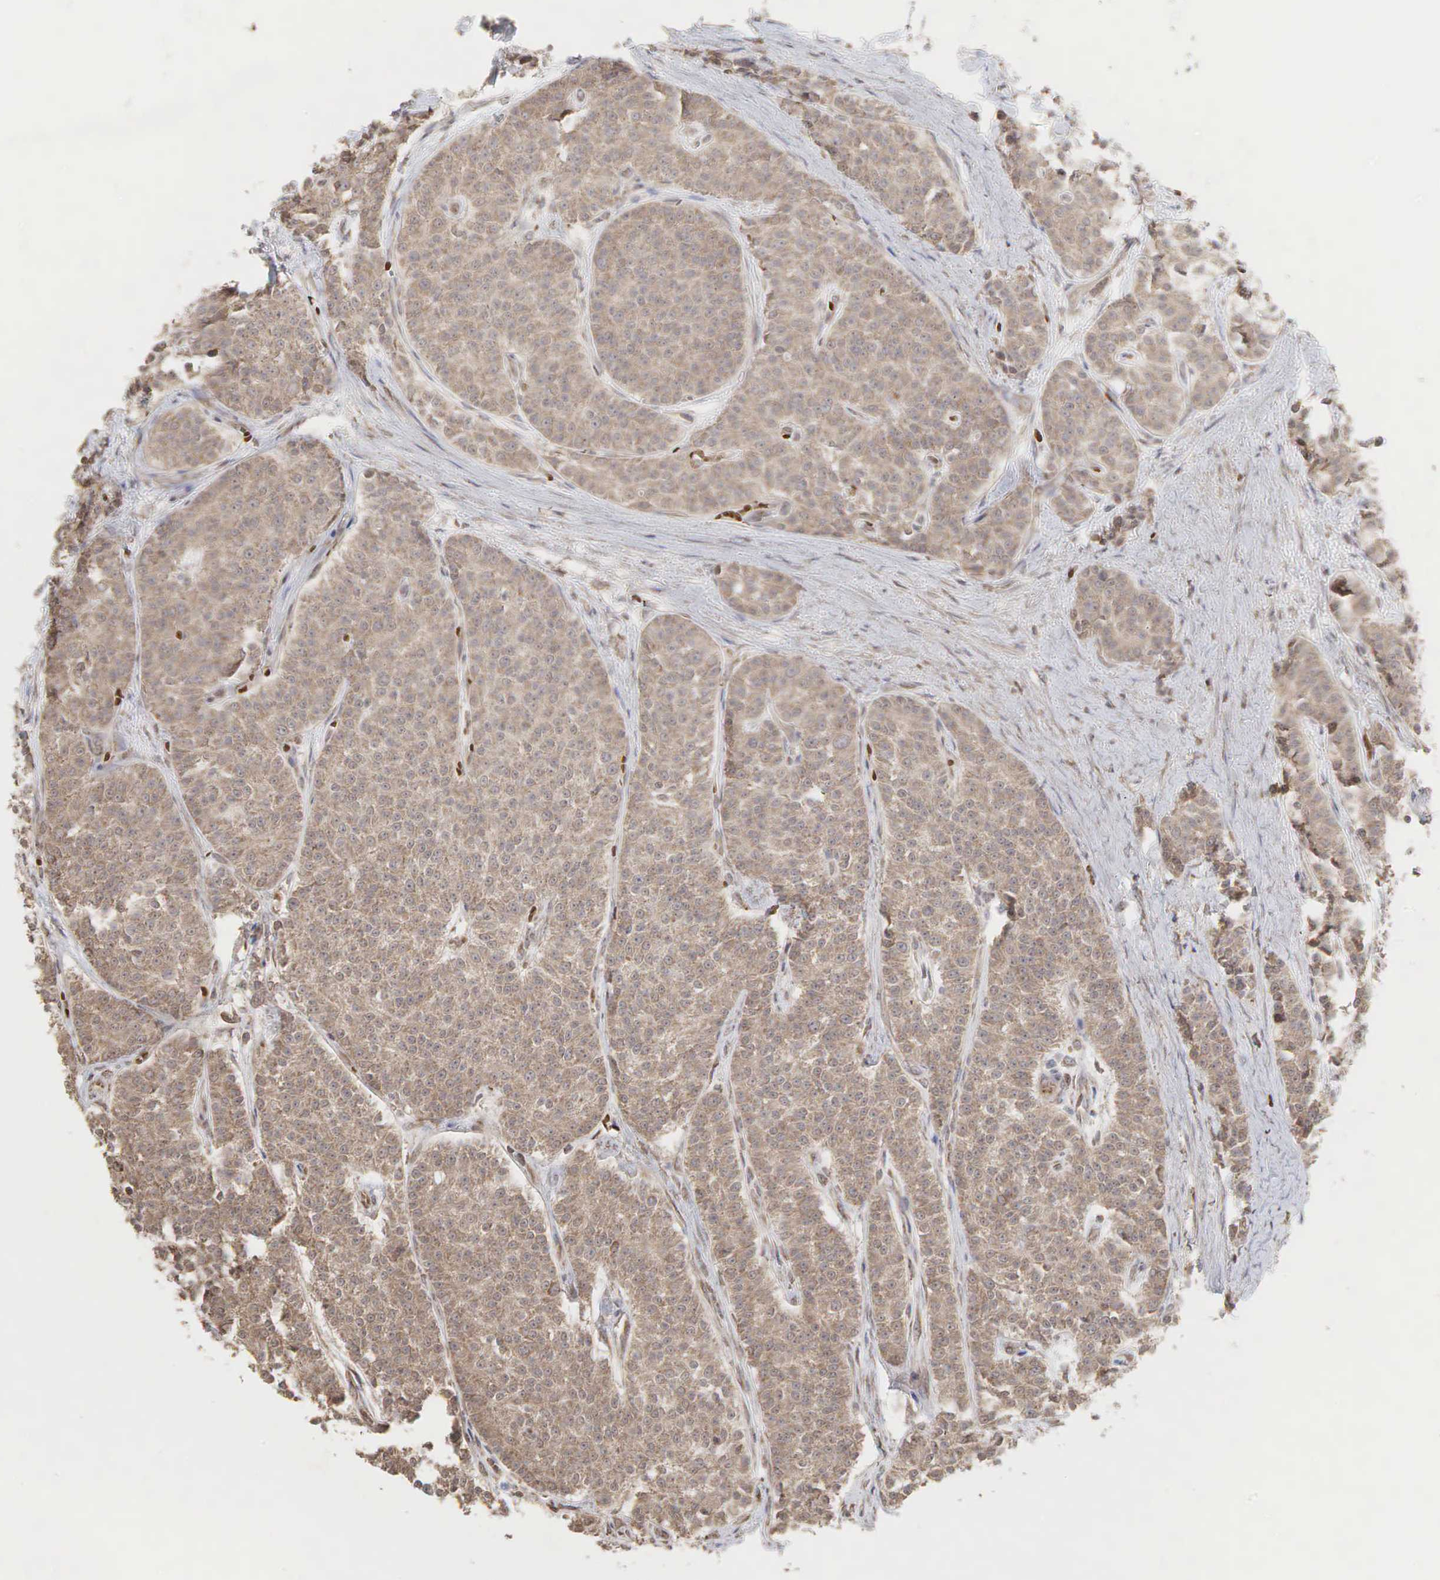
{"staining": {"intensity": "moderate", "quantity": ">75%", "location": "cytoplasmic/membranous"}, "tissue": "carcinoid", "cell_type": "Tumor cells", "image_type": "cancer", "snomed": [{"axis": "morphology", "description": "Carcinoid, malignant, NOS"}, {"axis": "topography", "description": "Stomach"}], "caption": "High-magnification brightfield microscopy of carcinoid stained with DAB (3,3'-diaminobenzidine) (brown) and counterstained with hematoxylin (blue). tumor cells exhibit moderate cytoplasmic/membranous staining is appreciated in about>75% of cells.", "gene": "PABPC5", "patient": {"sex": "female", "age": 76}}